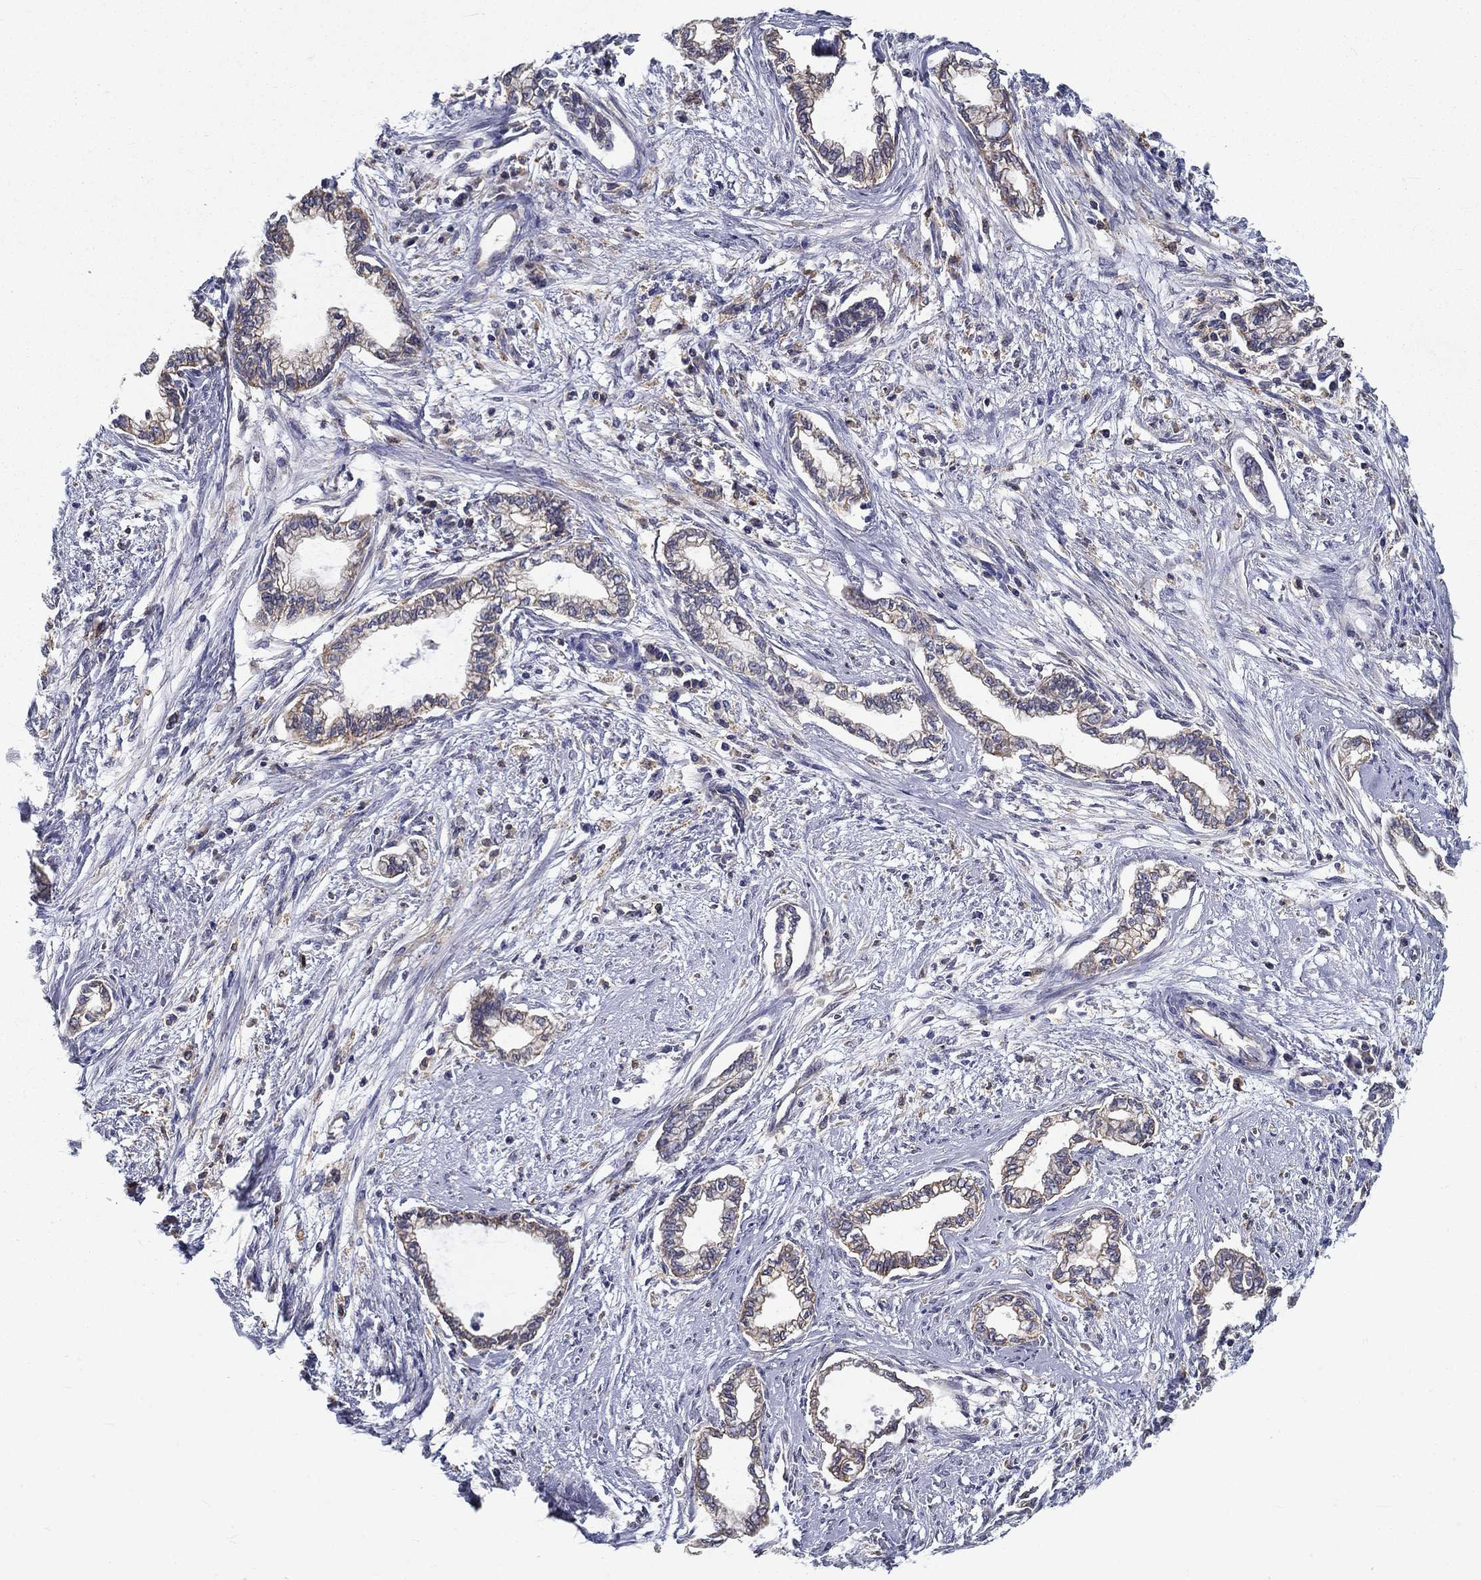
{"staining": {"intensity": "negative", "quantity": "none", "location": "none"}, "tissue": "cervical cancer", "cell_type": "Tumor cells", "image_type": "cancer", "snomed": [{"axis": "morphology", "description": "Adenocarcinoma, NOS"}, {"axis": "topography", "description": "Cervix"}], "caption": "Human cervical cancer (adenocarcinoma) stained for a protein using IHC reveals no positivity in tumor cells.", "gene": "ALDH4A1", "patient": {"sex": "female", "age": 62}}